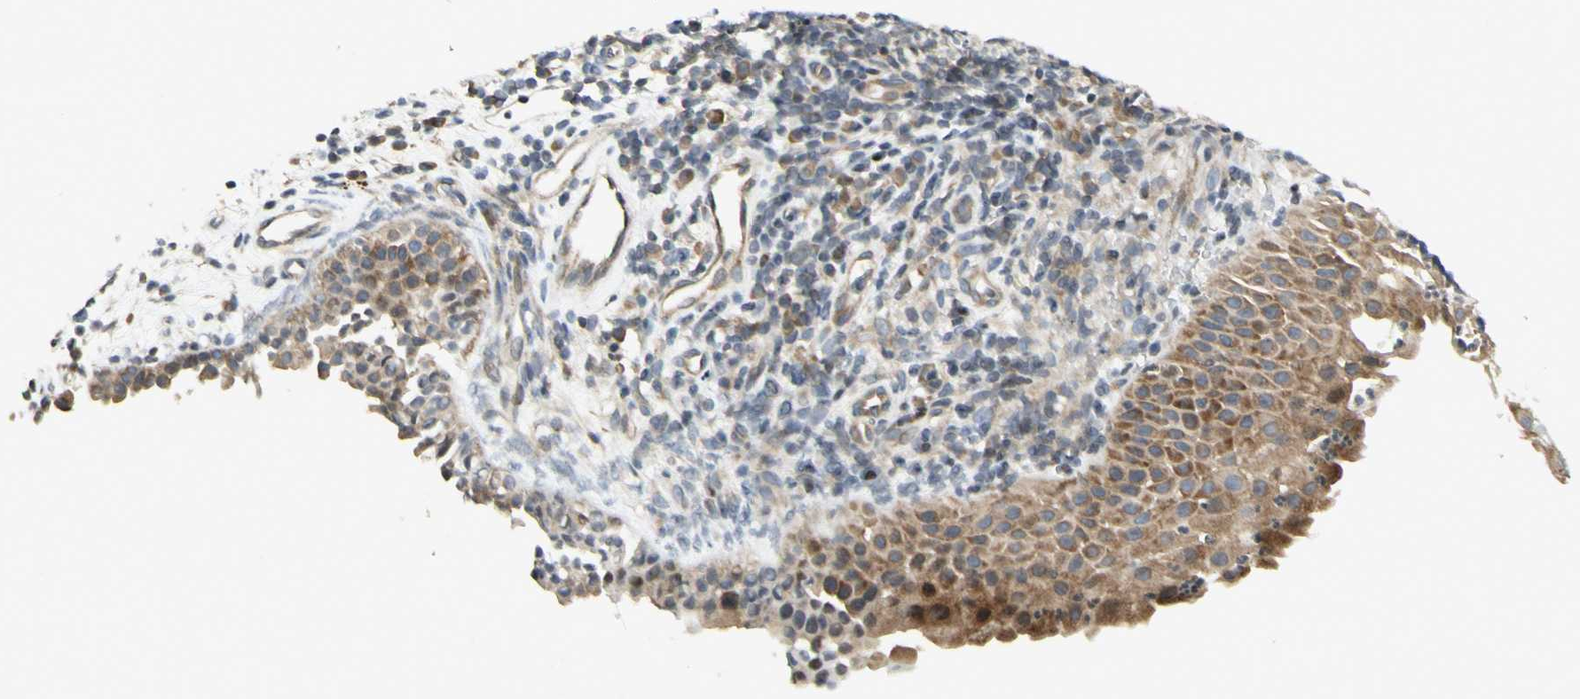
{"staining": {"intensity": "moderate", "quantity": ">75%", "location": "cytoplasmic/membranous"}, "tissue": "nasopharynx", "cell_type": "Respiratory epithelial cells", "image_type": "normal", "snomed": [{"axis": "morphology", "description": "Normal tissue, NOS"}, {"axis": "topography", "description": "Nasopharynx"}], "caption": "Protein staining demonstrates moderate cytoplasmic/membranous positivity in about >75% of respiratory epithelial cells in unremarkable nasopharynx.", "gene": "ETF1", "patient": {"sex": "female", "age": 51}}